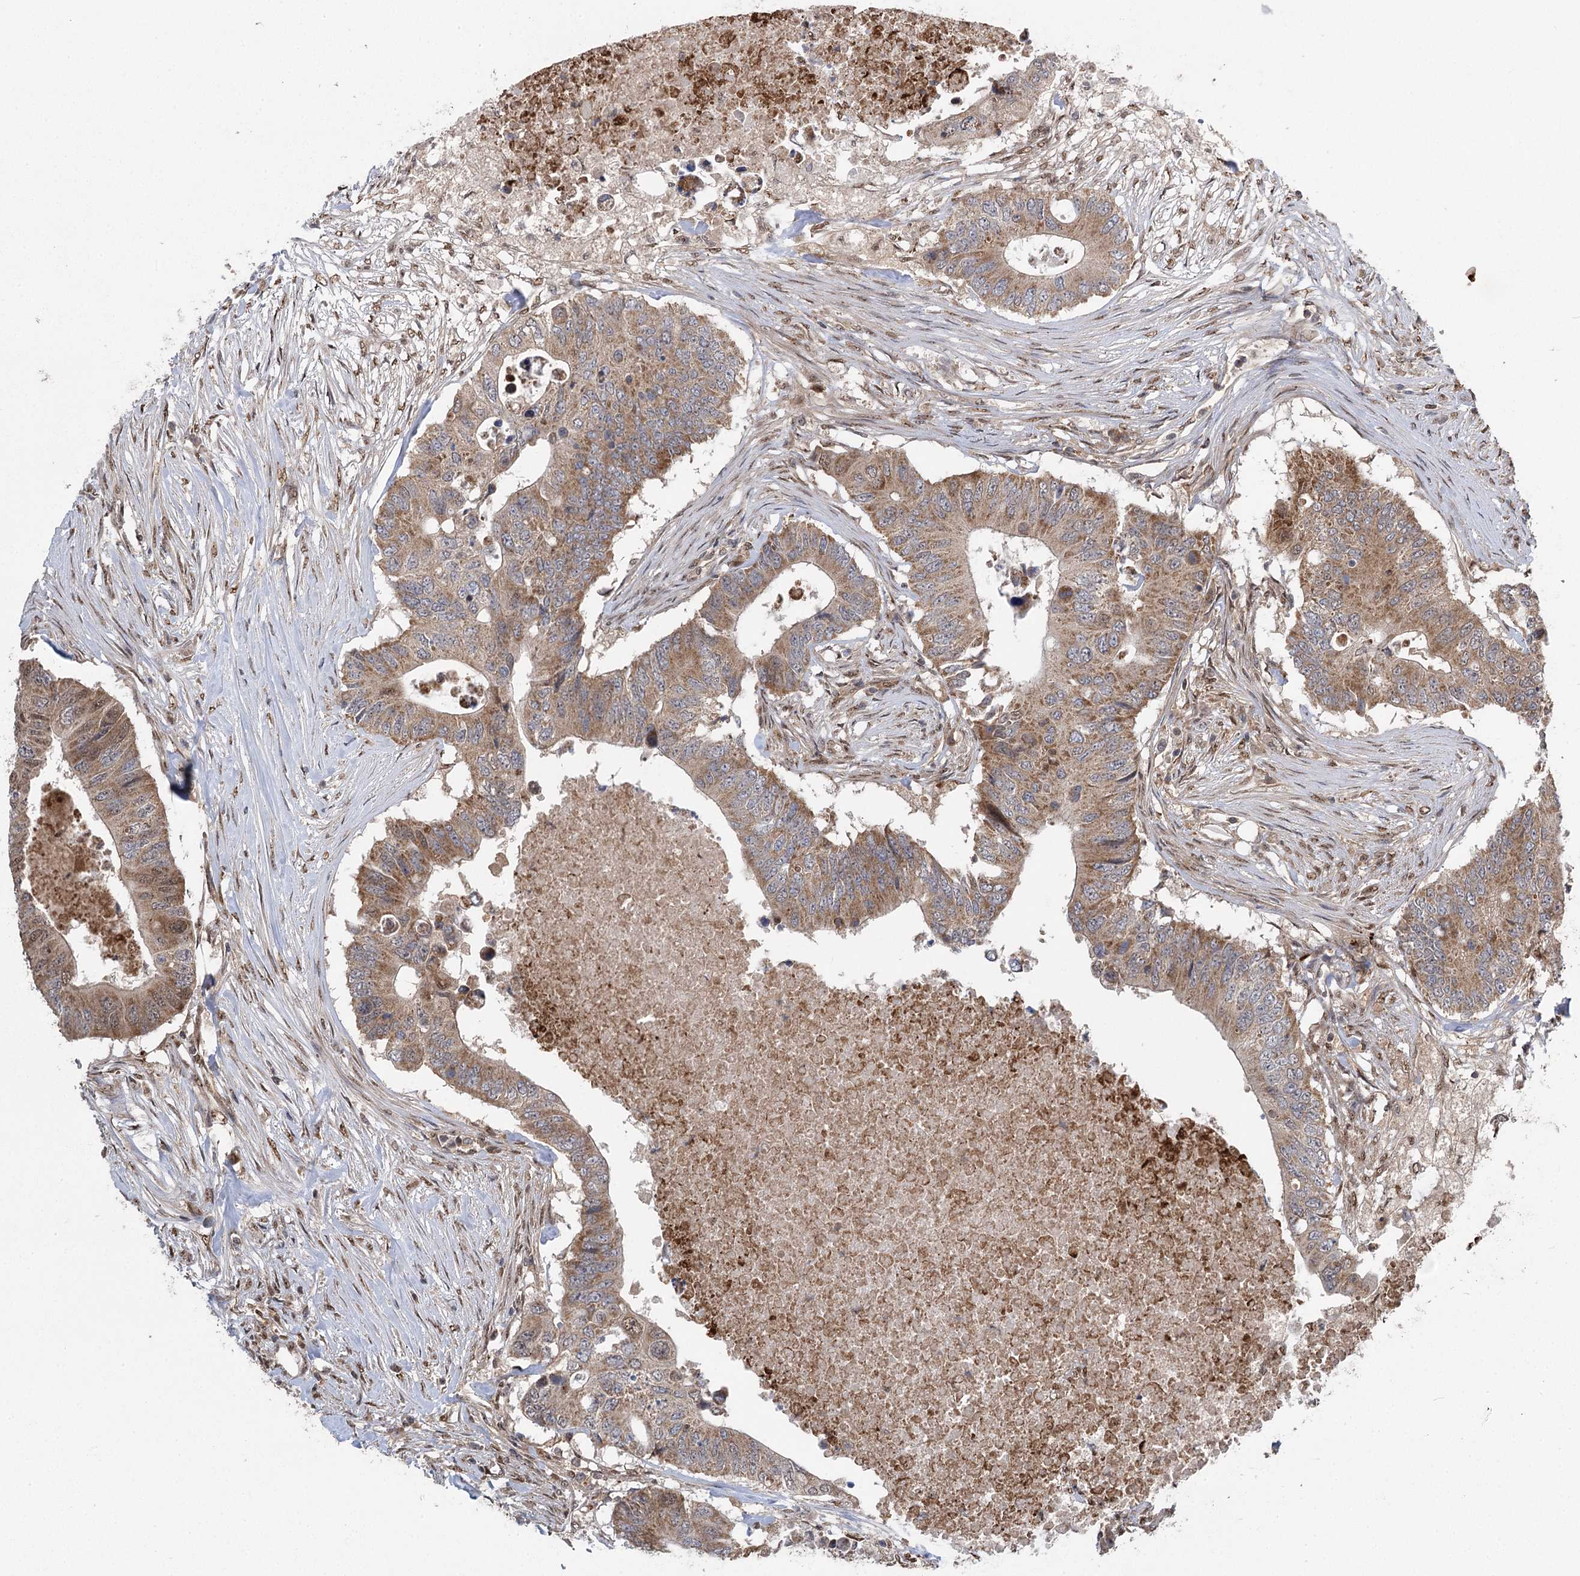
{"staining": {"intensity": "moderate", "quantity": ">75%", "location": "cytoplasmic/membranous"}, "tissue": "colorectal cancer", "cell_type": "Tumor cells", "image_type": "cancer", "snomed": [{"axis": "morphology", "description": "Adenocarcinoma, NOS"}, {"axis": "topography", "description": "Colon"}], "caption": "High-power microscopy captured an IHC image of colorectal adenocarcinoma, revealing moderate cytoplasmic/membranous staining in approximately >75% of tumor cells.", "gene": "C12orf4", "patient": {"sex": "male", "age": 71}}